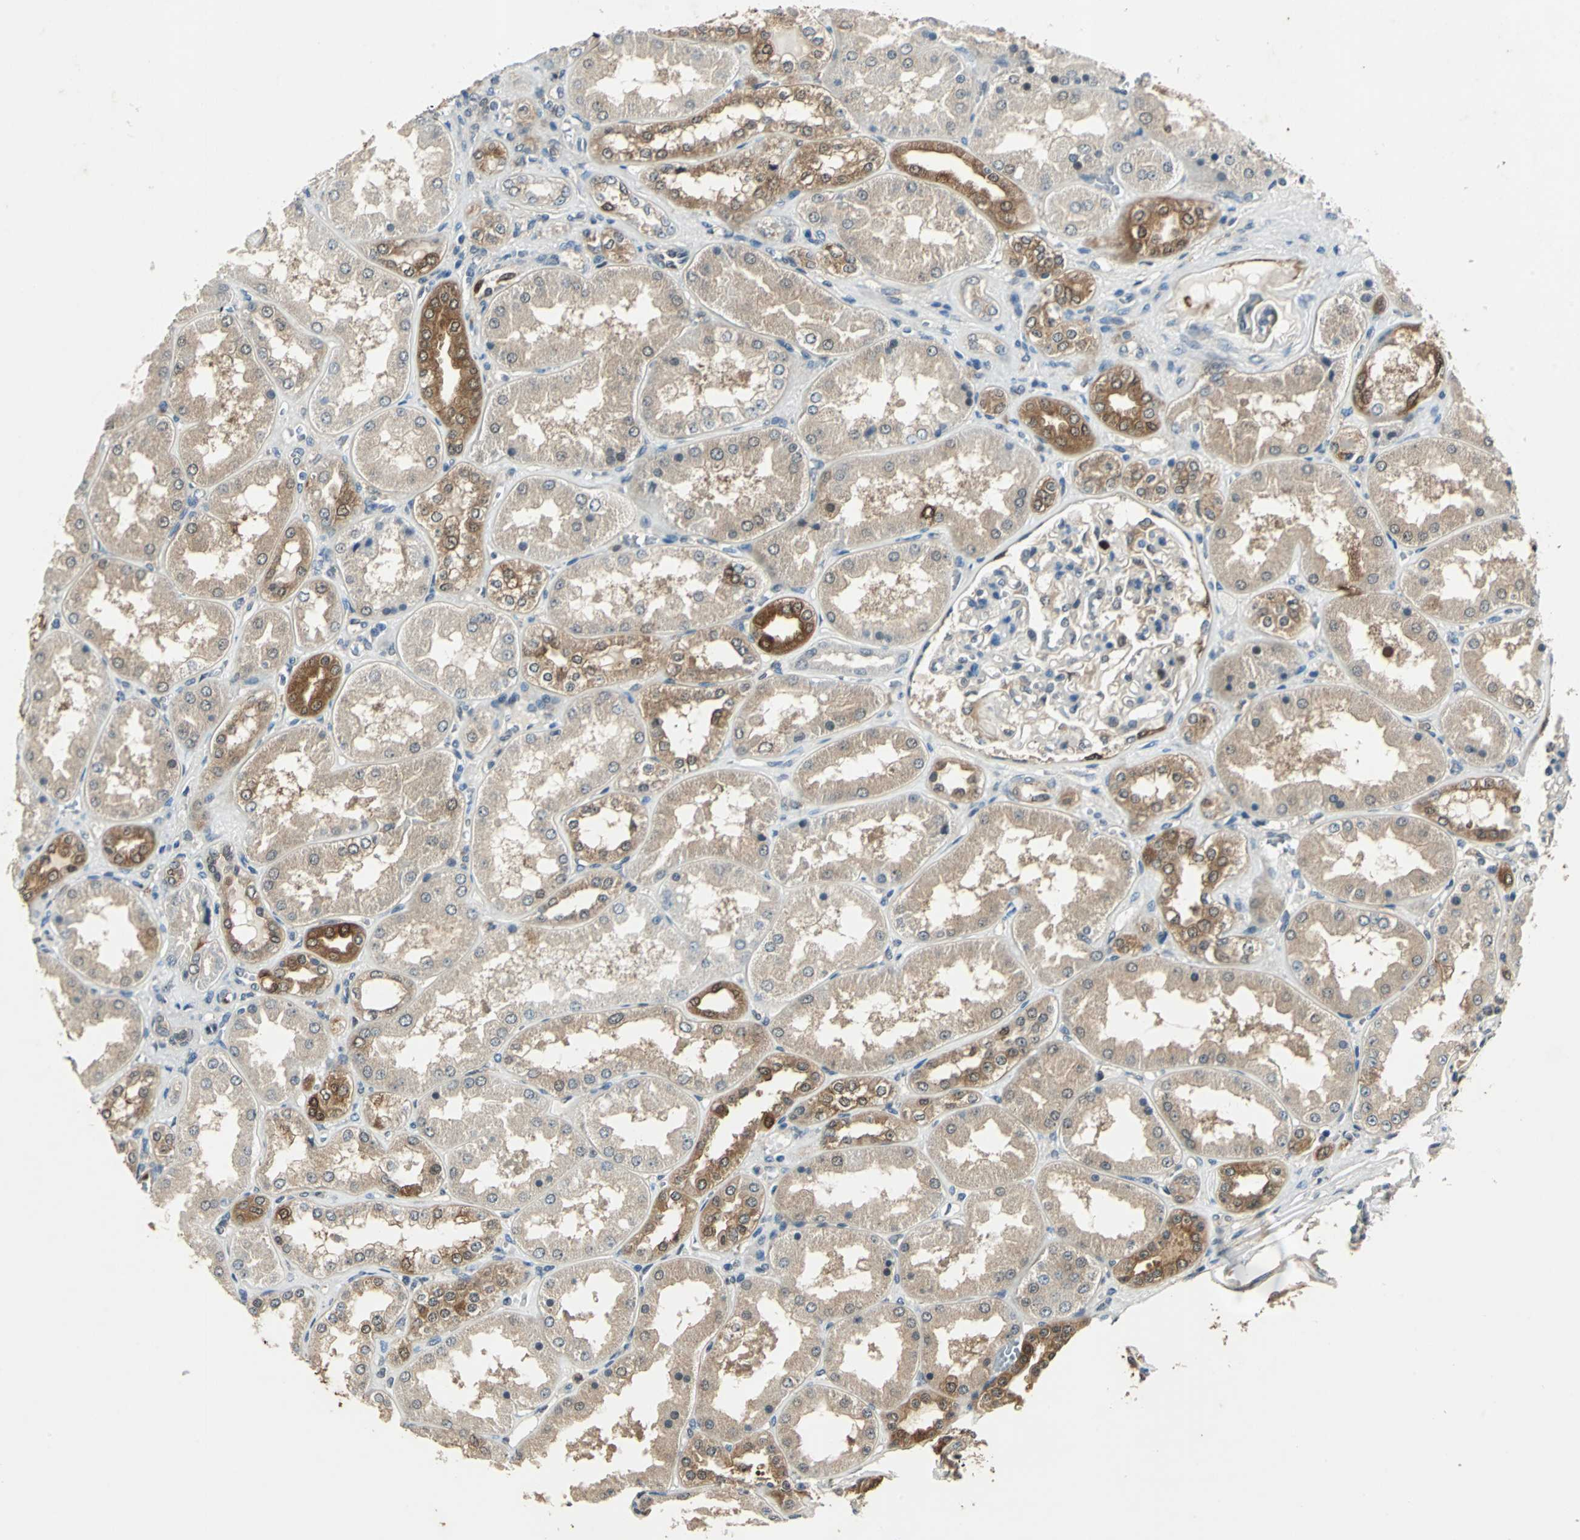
{"staining": {"intensity": "weak", "quantity": ">75%", "location": "cytoplasmic/membranous"}, "tissue": "kidney", "cell_type": "Cells in glomeruli", "image_type": "normal", "snomed": [{"axis": "morphology", "description": "Normal tissue, NOS"}, {"axis": "topography", "description": "Kidney"}], "caption": "Unremarkable kidney shows weak cytoplasmic/membranous expression in approximately >75% of cells in glomeruli.", "gene": "RRM2B", "patient": {"sex": "female", "age": 56}}